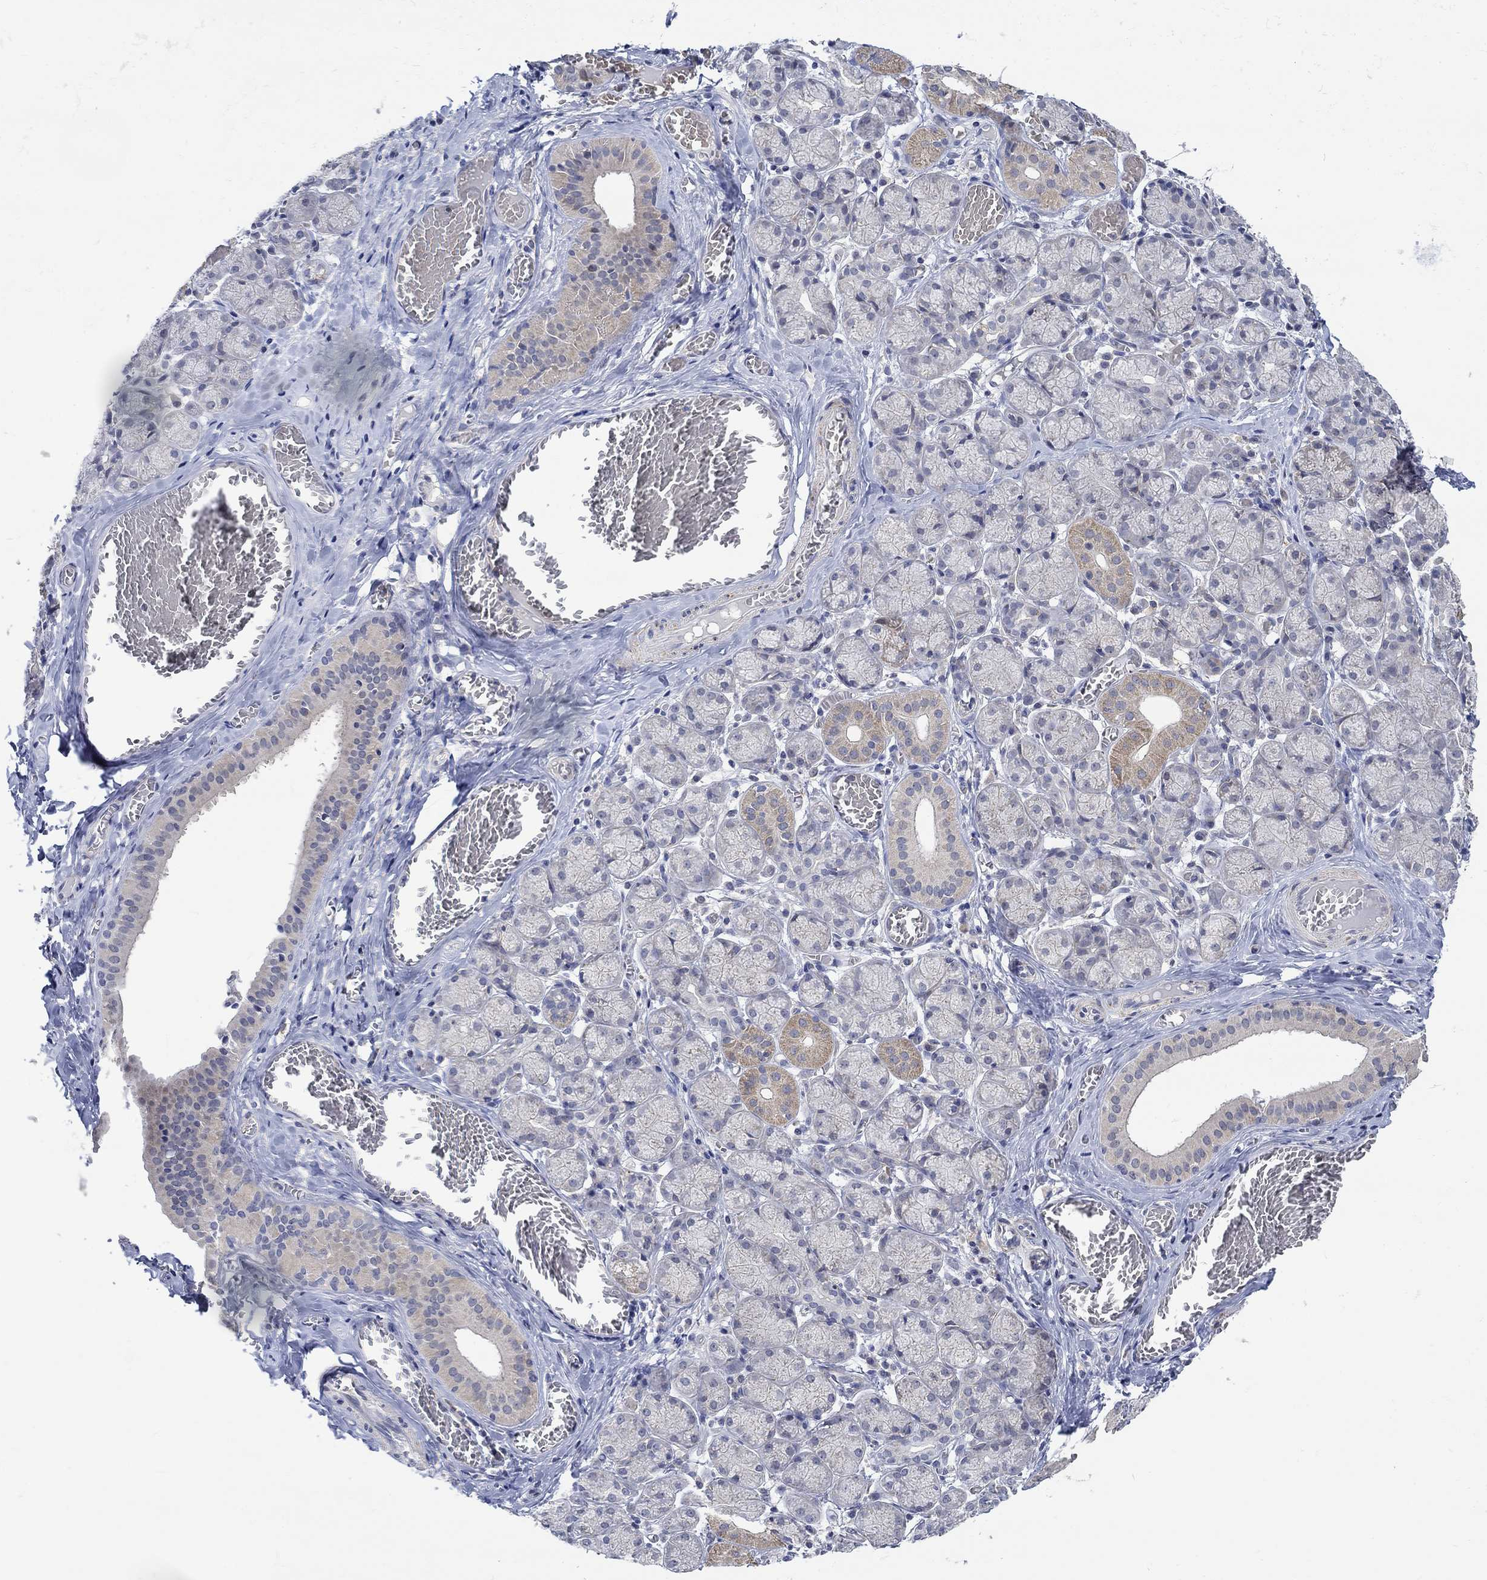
{"staining": {"intensity": "moderate", "quantity": "<25%", "location": "cytoplasmic/membranous"}, "tissue": "salivary gland", "cell_type": "Glandular cells", "image_type": "normal", "snomed": [{"axis": "morphology", "description": "Normal tissue, NOS"}, {"axis": "topography", "description": "Salivary gland"}, {"axis": "topography", "description": "Peripheral nerve tissue"}], "caption": "This photomicrograph reveals immunohistochemistry (IHC) staining of normal salivary gland, with low moderate cytoplasmic/membranous staining in approximately <25% of glandular cells.", "gene": "WASF1", "patient": {"sex": "female", "age": 24}}